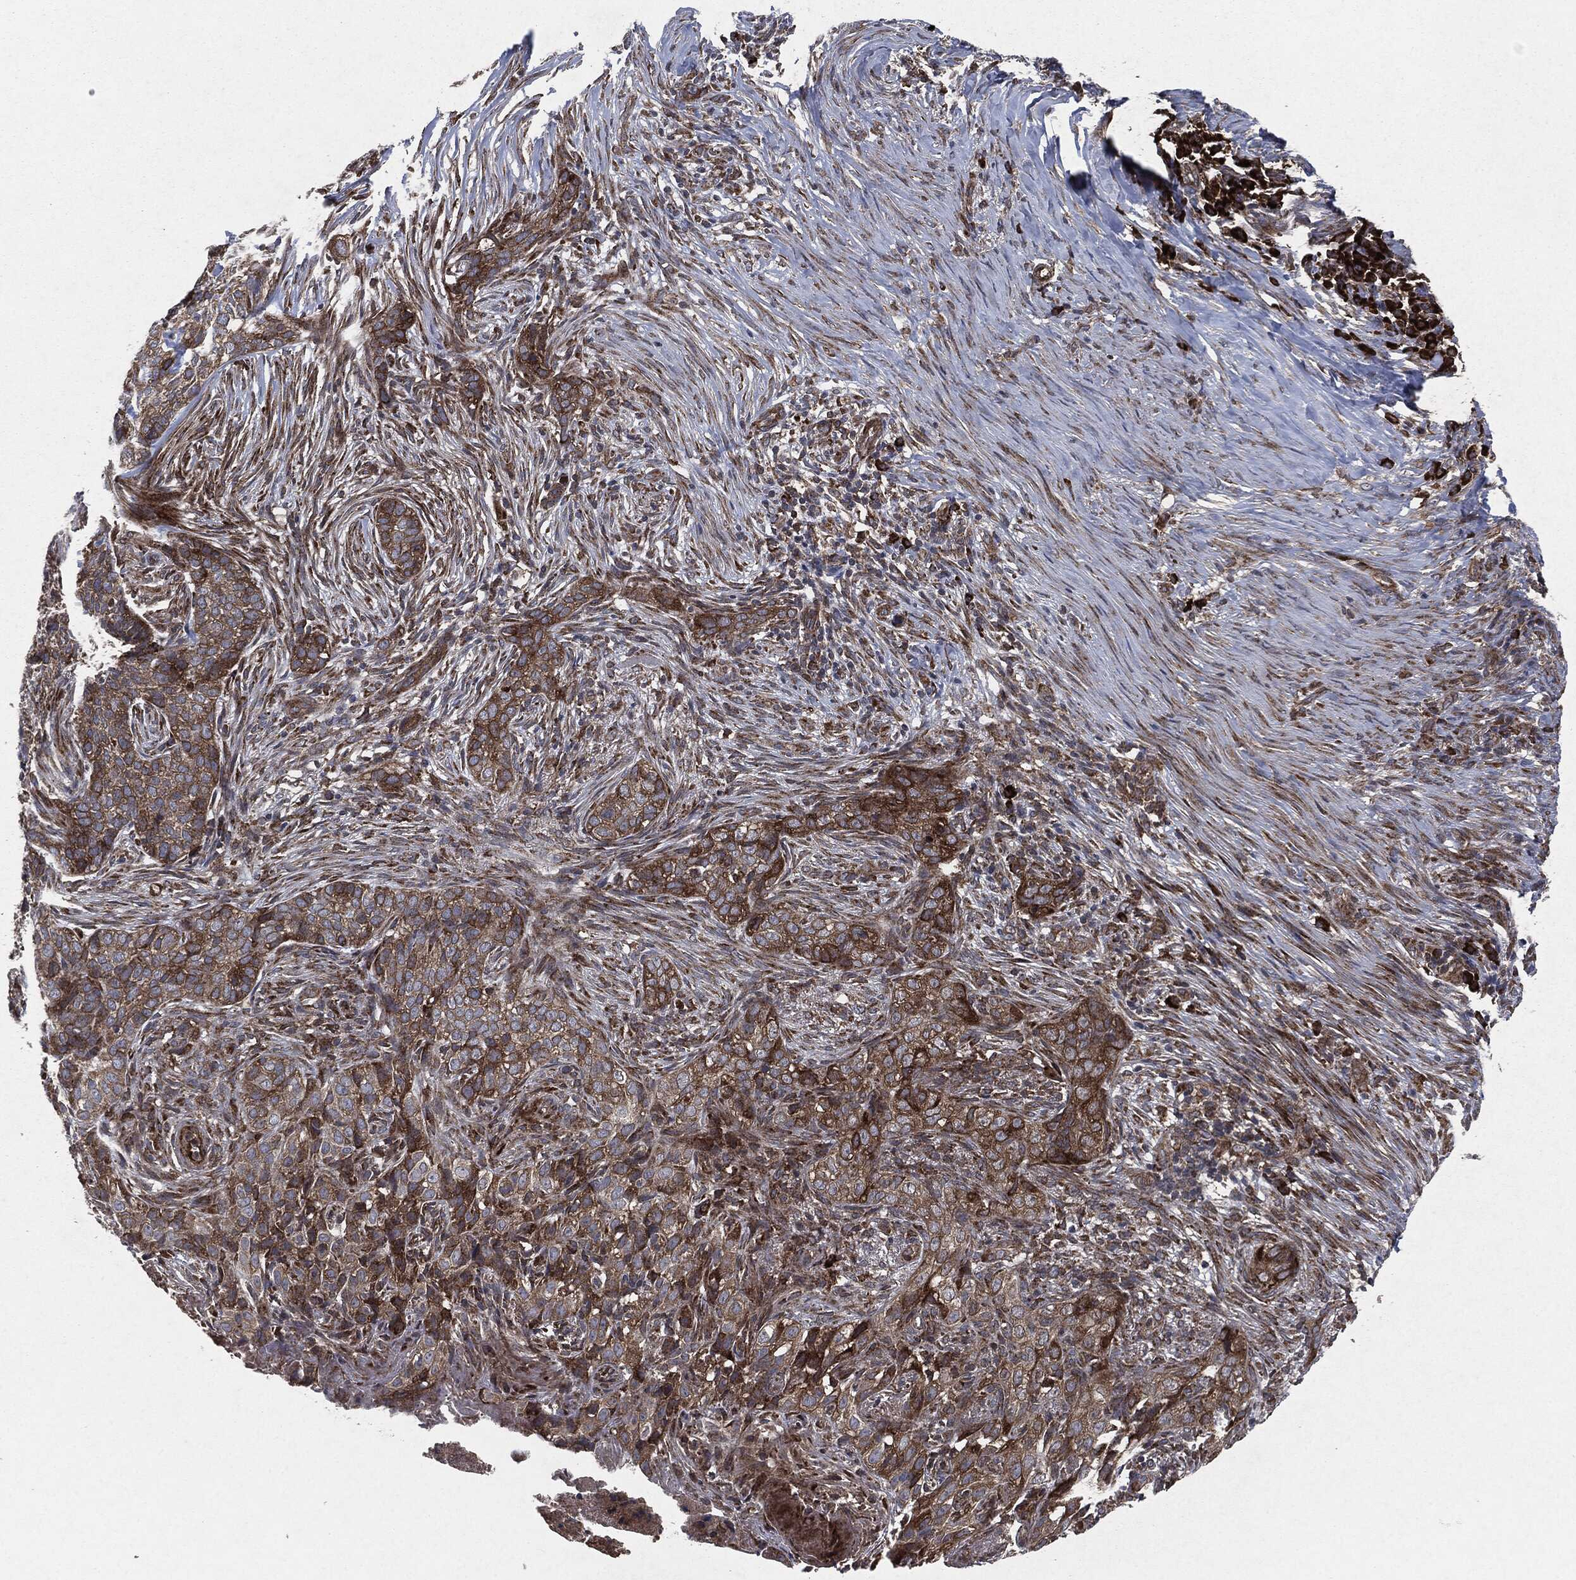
{"staining": {"intensity": "strong", "quantity": "25%-75%", "location": "cytoplasmic/membranous"}, "tissue": "skin cancer", "cell_type": "Tumor cells", "image_type": "cancer", "snomed": [{"axis": "morphology", "description": "Squamous cell carcinoma, NOS"}, {"axis": "topography", "description": "Skin"}], "caption": "Immunohistochemistry photomicrograph of skin cancer stained for a protein (brown), which exhibits high levels of strong cytoplasmic/membranous staining in about 25%-75% of tumor cells.", "gene": "RAF1", "patient": {"sex": "male", "age": 88}}